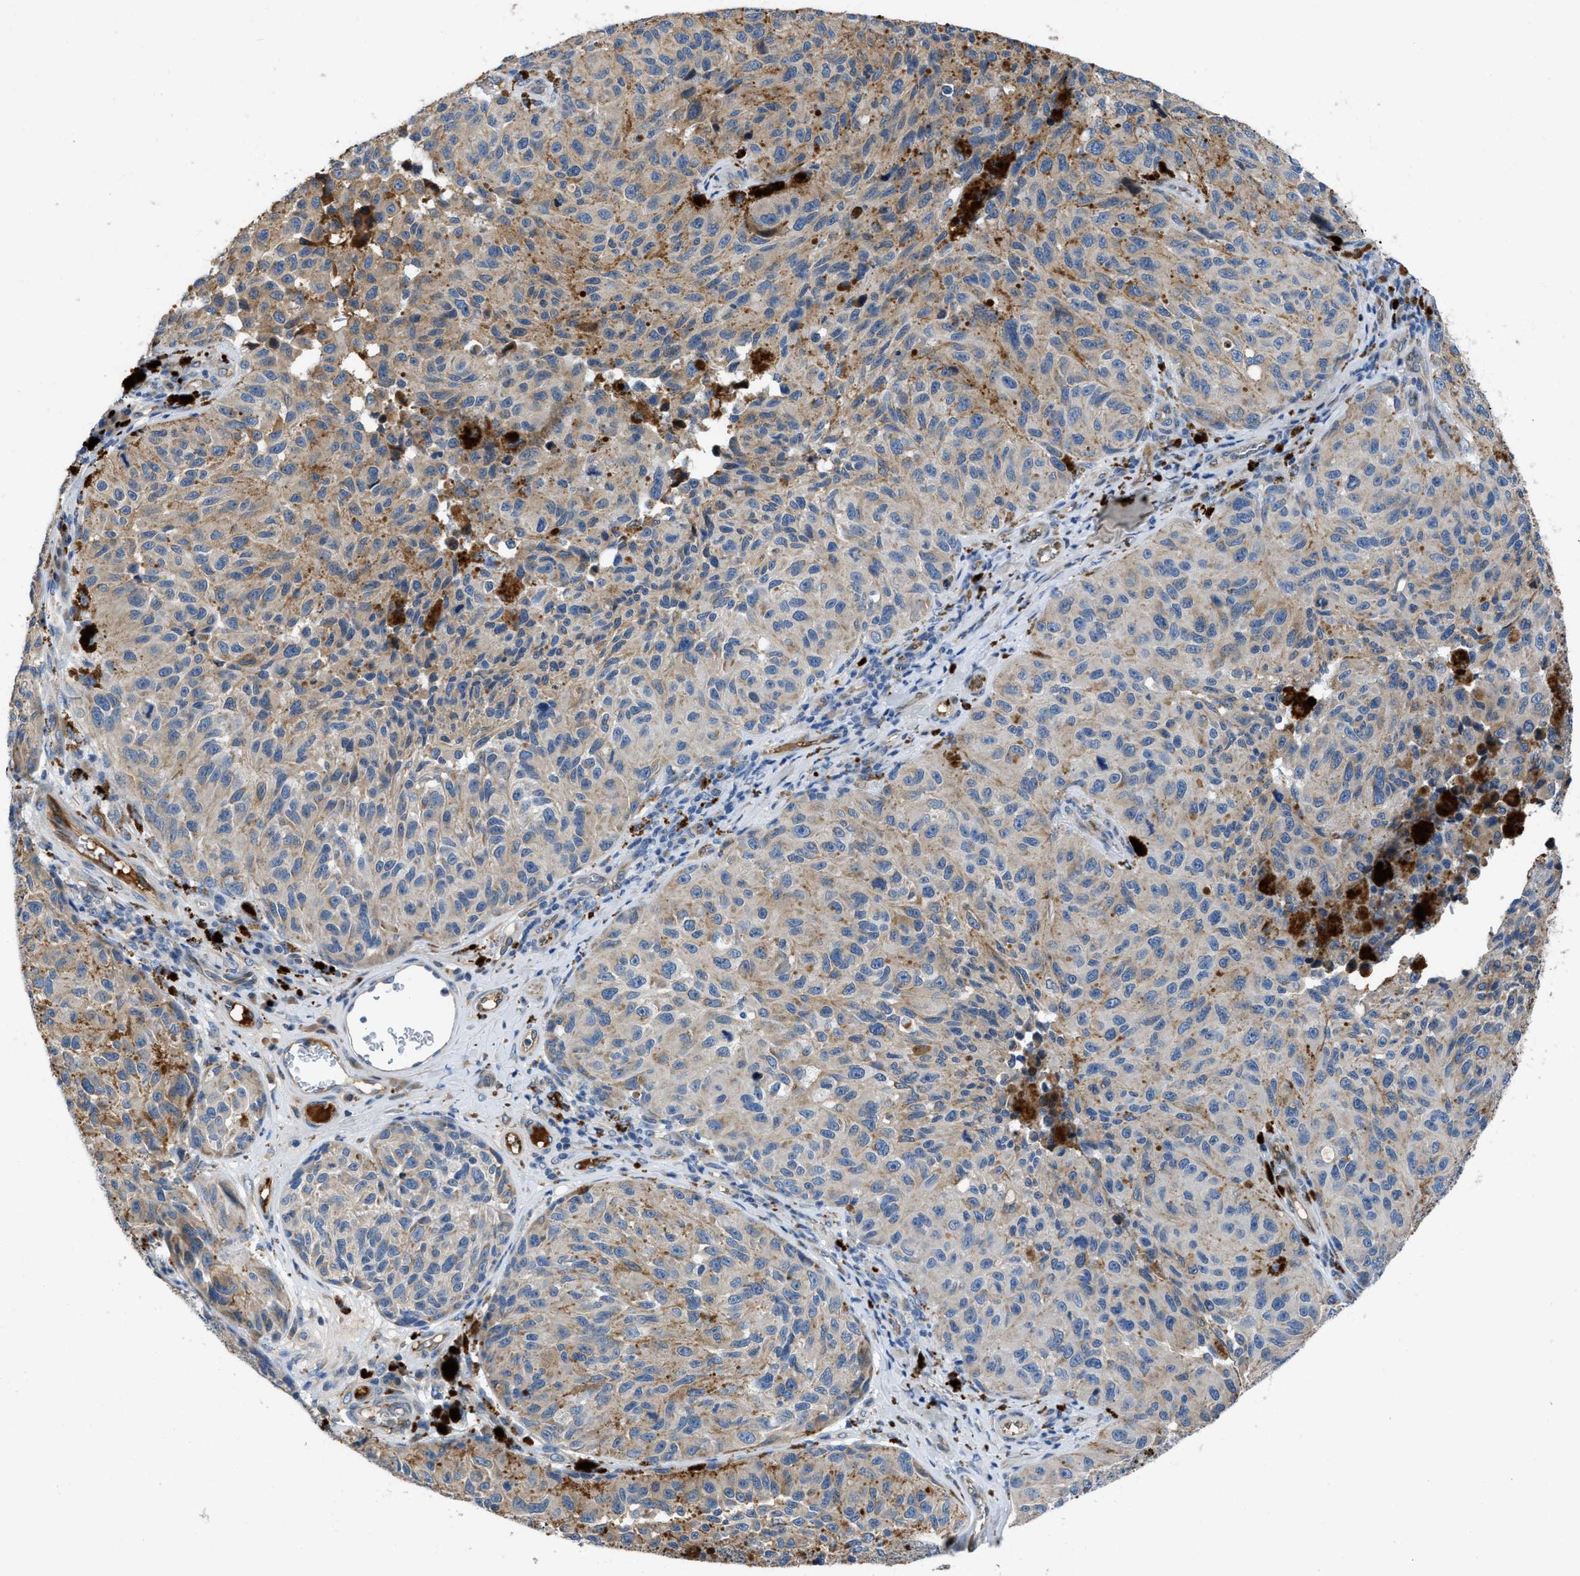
{"staining": {"intensity": "weak", "quantity": "25%-75%", "location": "cytoplasmic/membranous"}, "tissue": "melanoma", "cell_type": "Tumor cells", "image_type": "cancer", "snomed": [{"axis": "morphology", "description": "Malignant melanoma, NOS"}, {"axis": "topography", "description": "Skin"}], "caption": "The immunohistochemical stain highlights weak cytoplasmic/membranous positivity in tumor cells of malignant melanoma tissue.", "gene": "GGCX", "patient": {"sex": "female", "age": 73}}